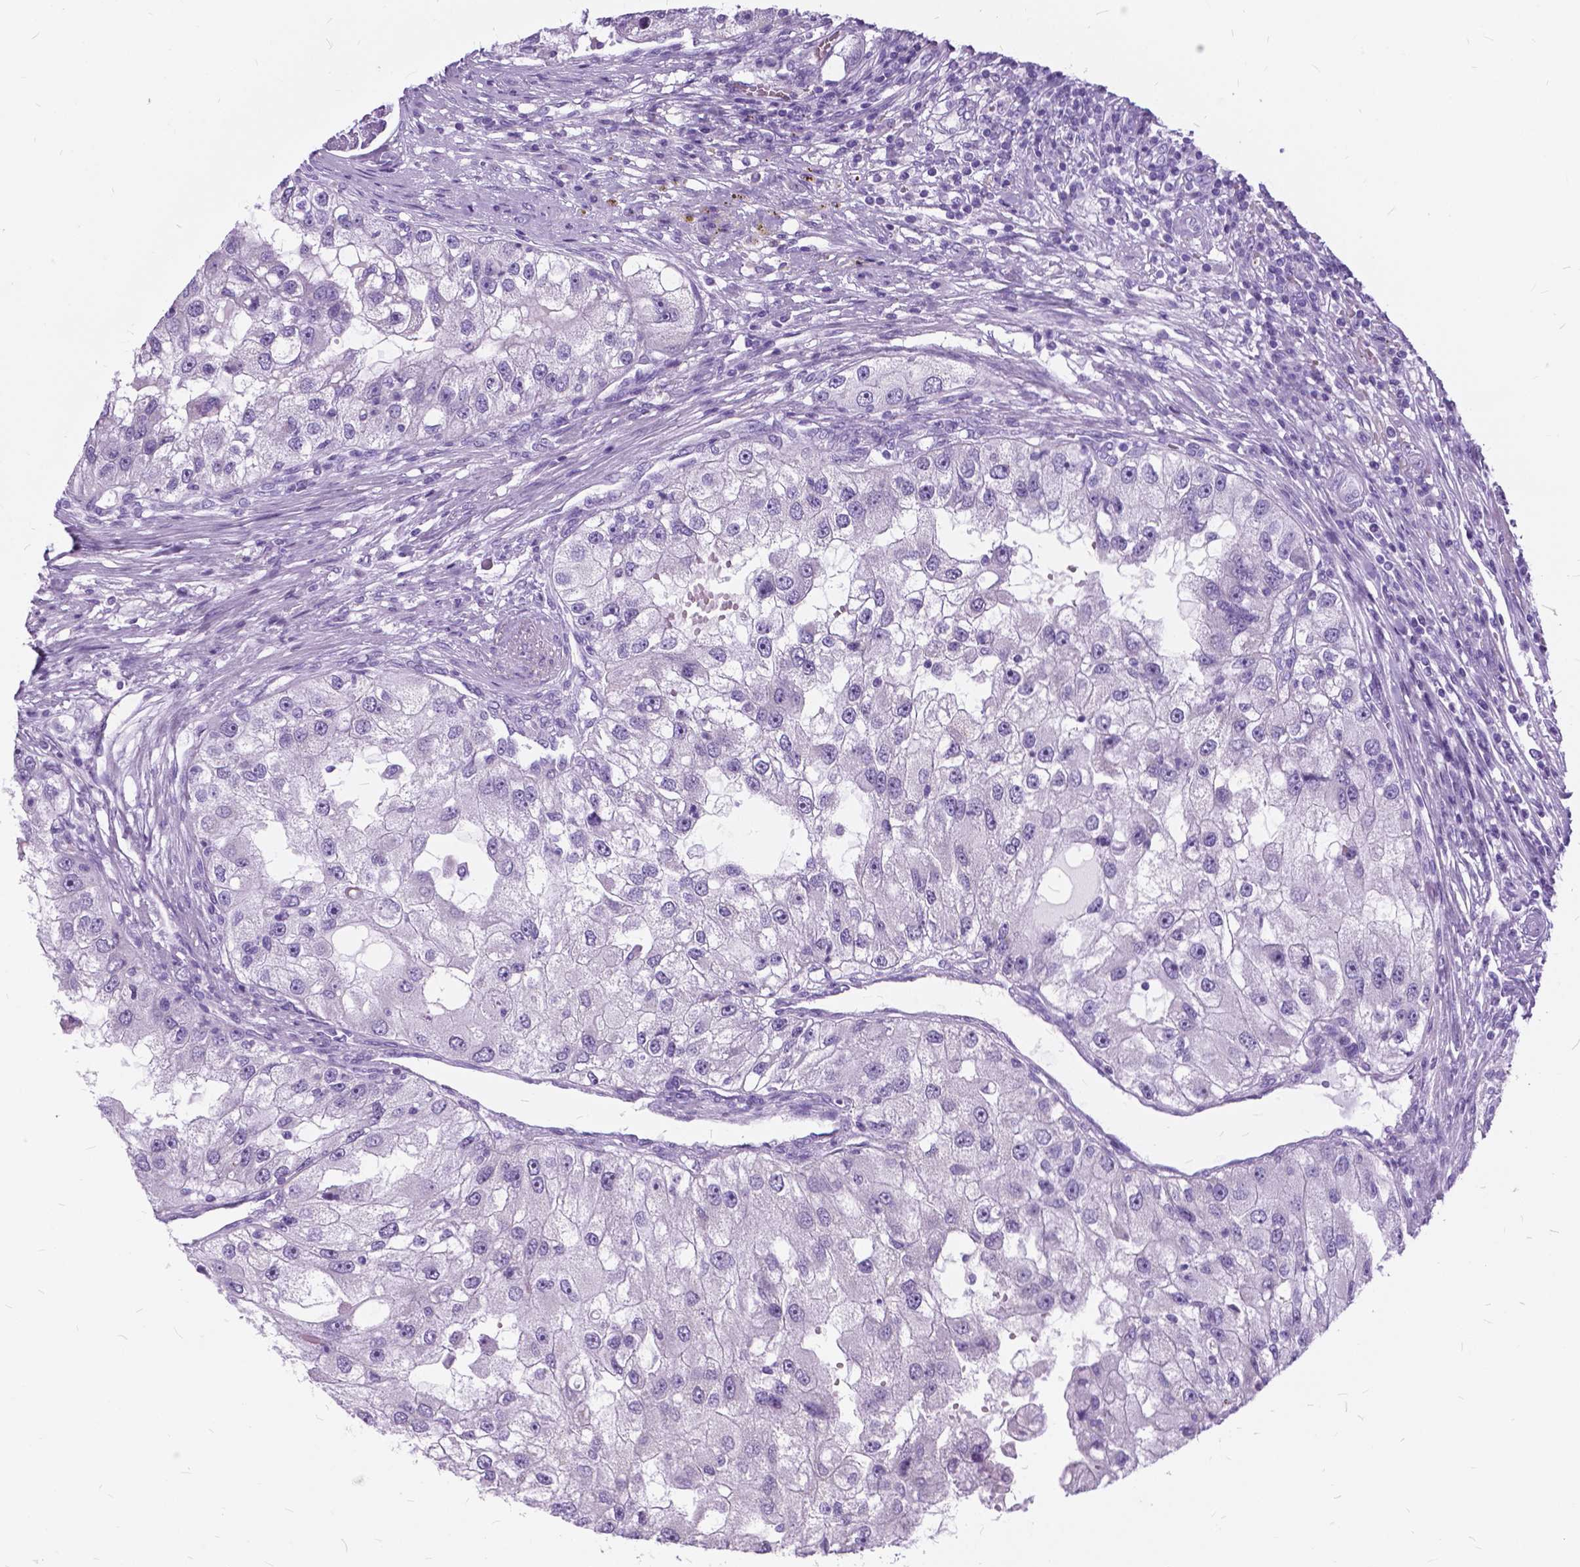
{"staining": {"intensity": "negative", "quantity": "none", "location": "none"}, "tissue": "renal cancer", "cell_type": "Tumor cells", "image_type": "cancer", "snomed": [{"axis": "morphology", "description": "Adenocarcinoma, NOS"}, {"axis": "topography", "description": "Kidney"}], "caption": "The histopathology image displays no significant expression in tumor cells of renal adenocarcinoma.", "gene": "BSND", "patient": {"sex": "male", "age": 63}}